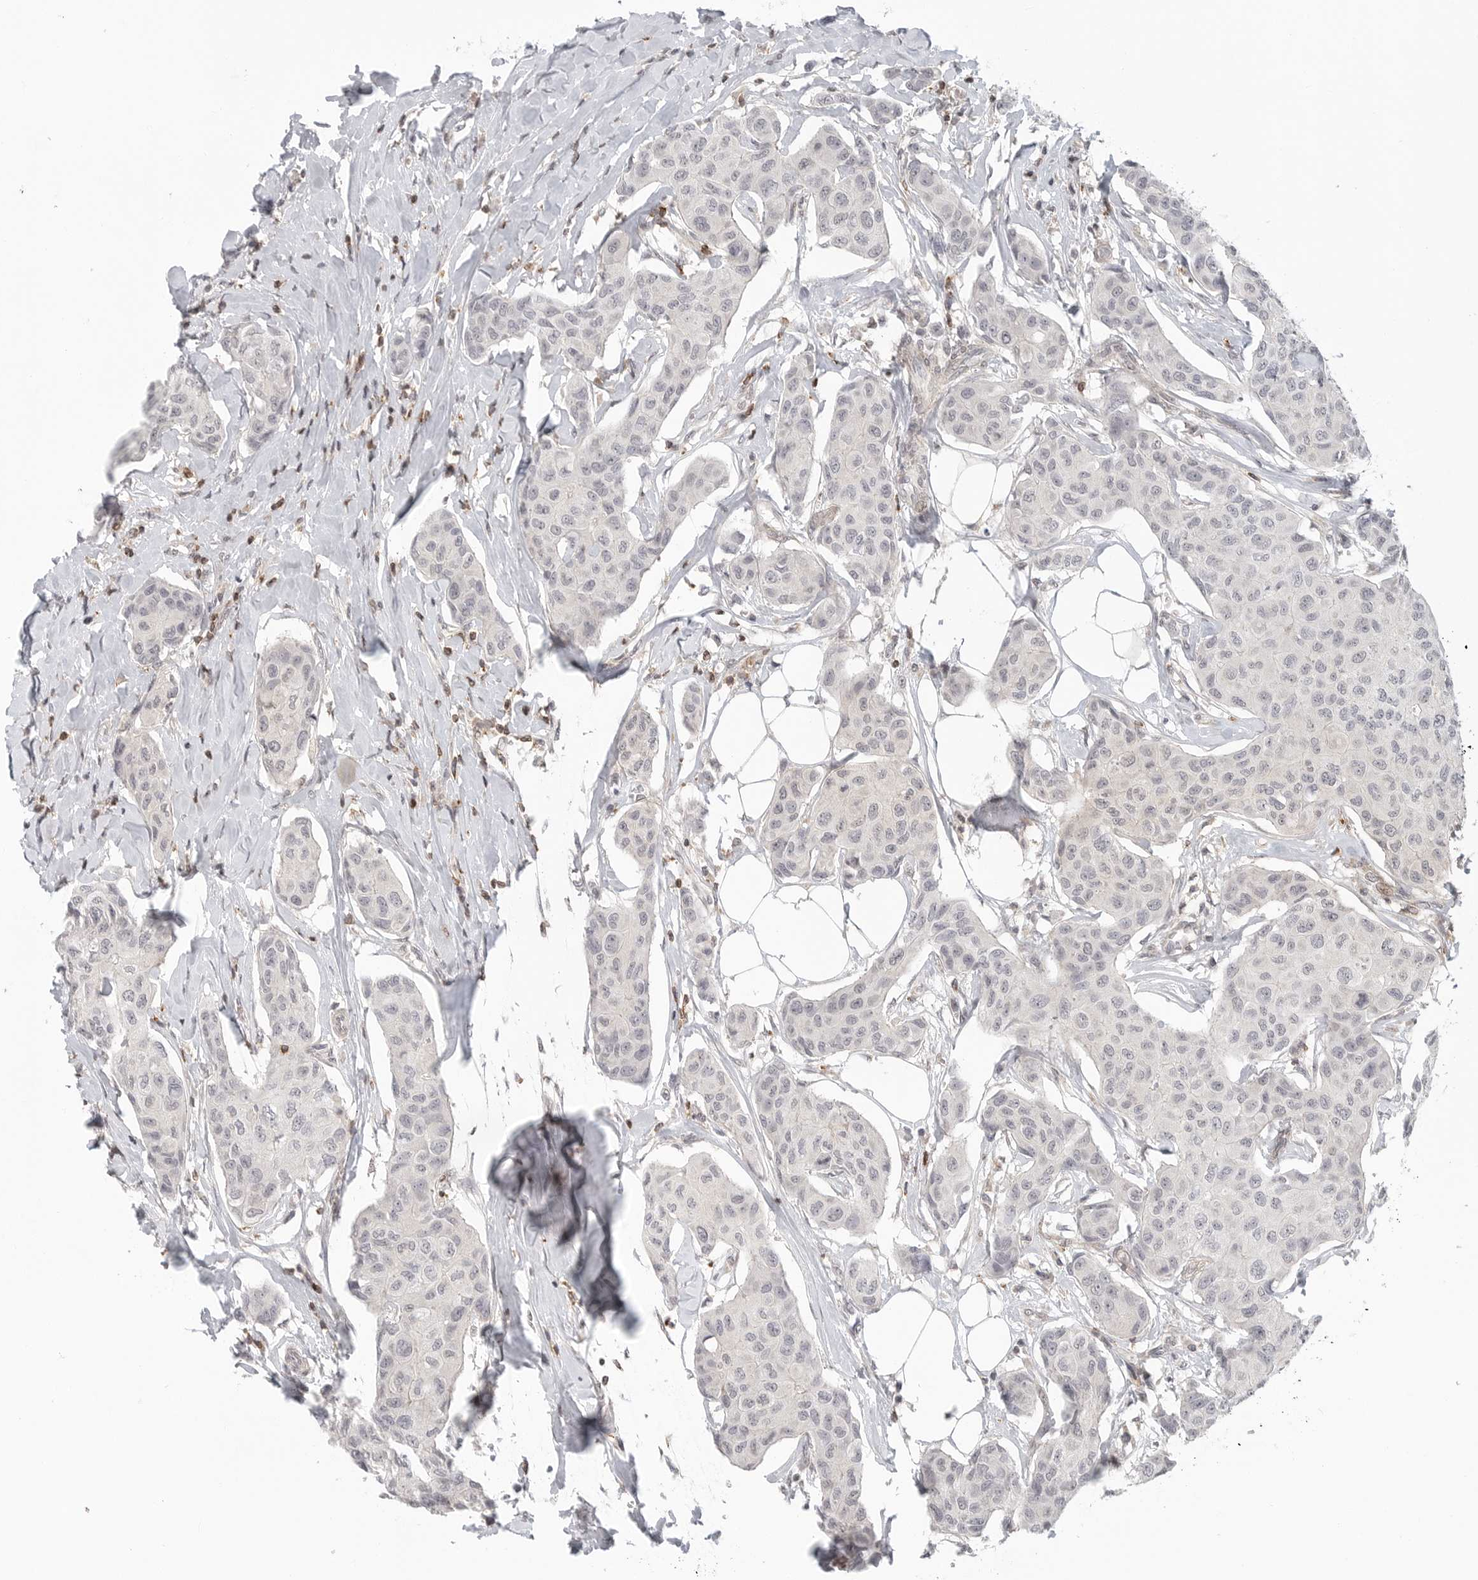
{"staining": {"intensity": "negative", "quantity": "none", "location": "none"}, "tissue": "breast cancer", "cell_type": "Tumor cells", "image_type": "cancer", "snomed": [{"axis": "morphology", "description": "Duct carcinoma"}, {"axis": "topography", "description": "Breast"}], "caption": "Breast cancer stained for a protein using immunohistochemistry (IHC) displays no positivity tumor cells.", "gene": "SH3KBP1", "patient": {"sex": "female", "age": 80}}